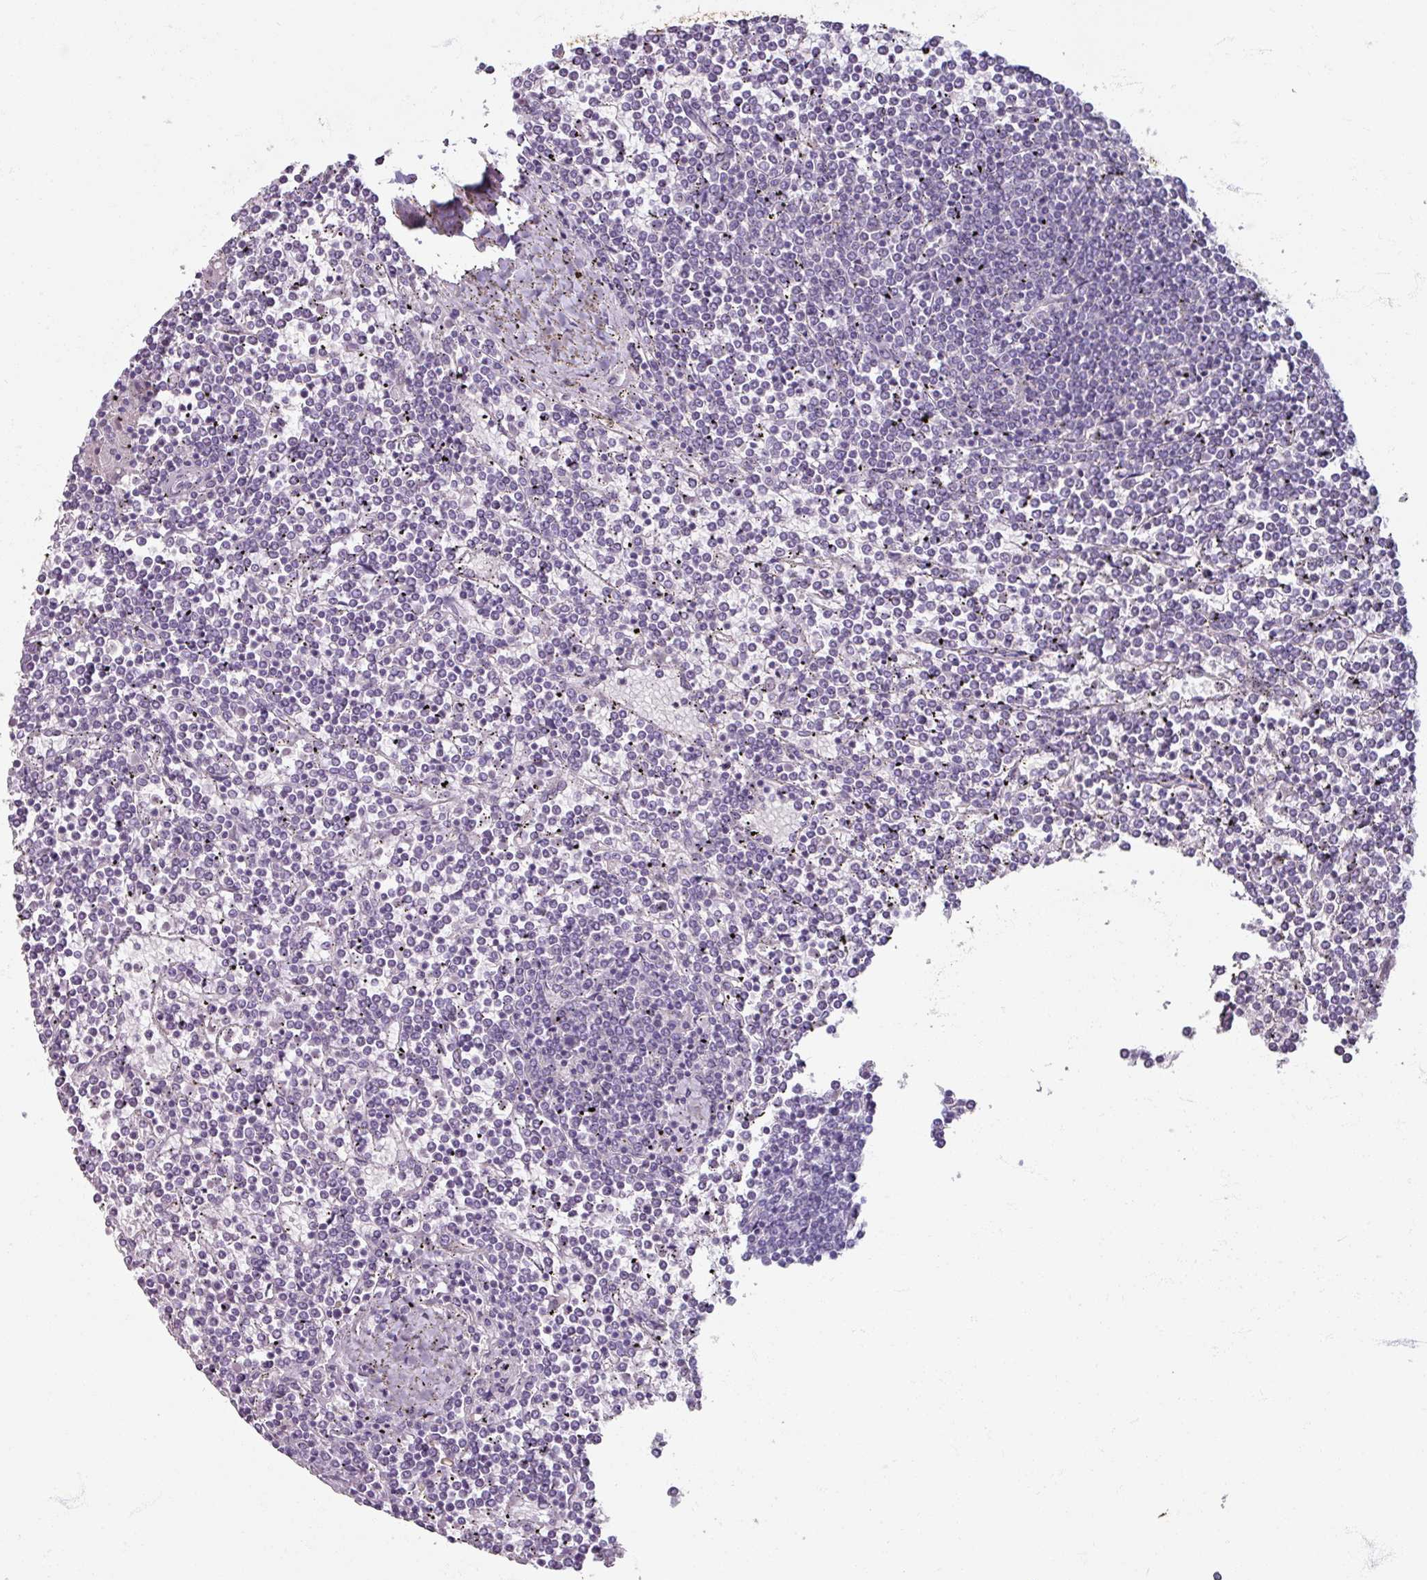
{"staining": {"intensity": "negative", "quantity": "none", "location": "none"}, "tissue": "lymphoma", "cell_type": "Tumor cells", "image_type": "cancer", "snomed": [{"axis": "morphology", "description": "Malignant lymphoma, non-Hodgkin's type, Low grade"}, {"axis": "topography", "description": "Spleen"}], "caption": "Immunohistochemistry photomicrograph of neoplastic tissue: malignant lymphoma, non-Hodgkin's type (low-grade) stained with DAB reveals no significant protein staining in tumor cells.", "gene": "TG", "patient": {"sex": "female", "age": 19}}